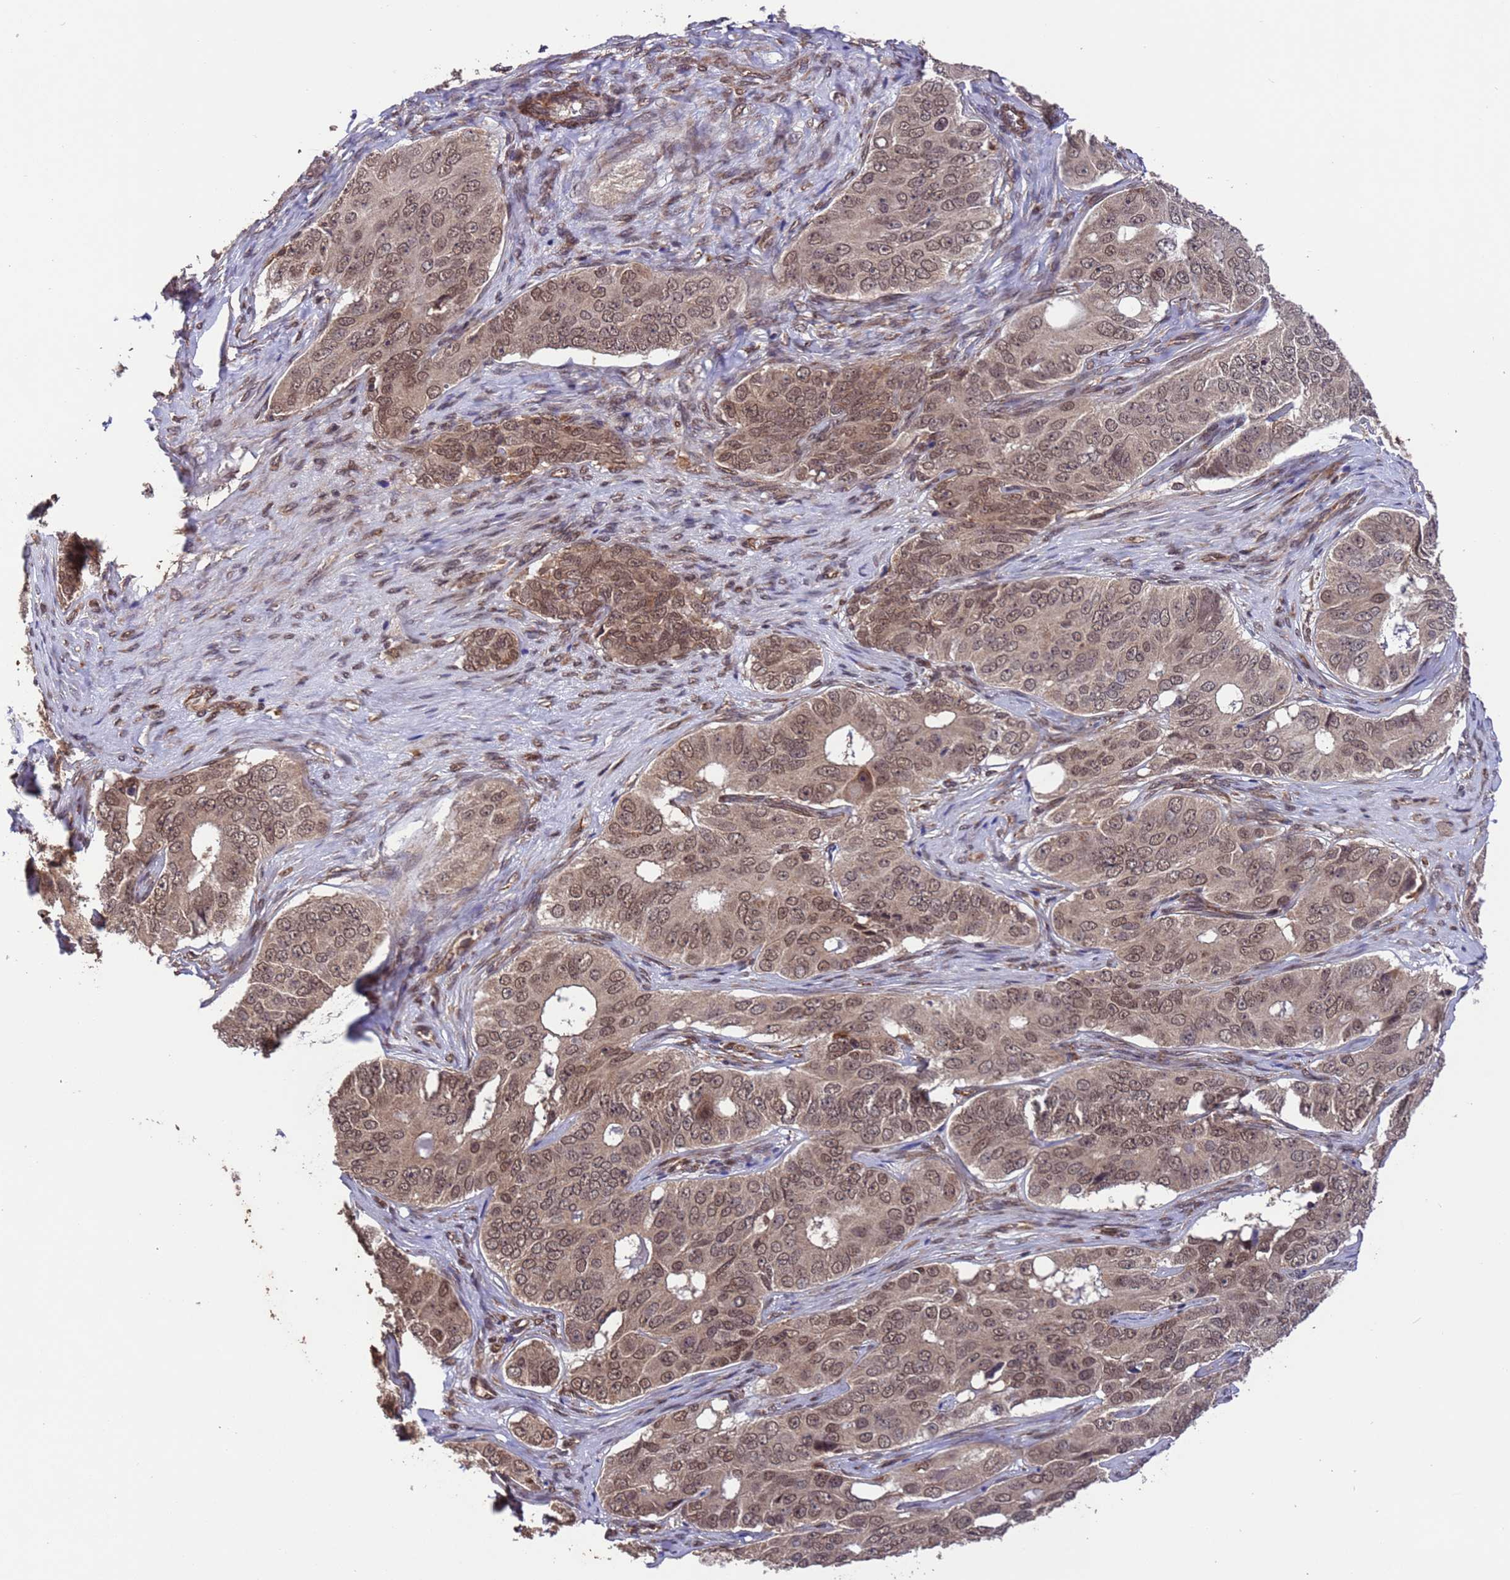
{"staining": {"intensity": "moderate", "quantity": ">75%", "location": "nuclear"}, "tissue": "ovarian cancer", "cell_type": "Tumor cells", "image_type": "cancer", "snomed": [{"axis": "morphology", "description": "Carcinoma, endometroid"}, {"axis": "topography", "description": "Ovary"}], "caption": "Immunohistochemistry (DAB (3,3'-diaminobenzidine)) staining of human ovarian cancer demonstrates moderate nuclear protein staining in approximately >75% of tumor cells.", "gene": "VSTM4", "patient": {"sex": "female", "age": 51}}